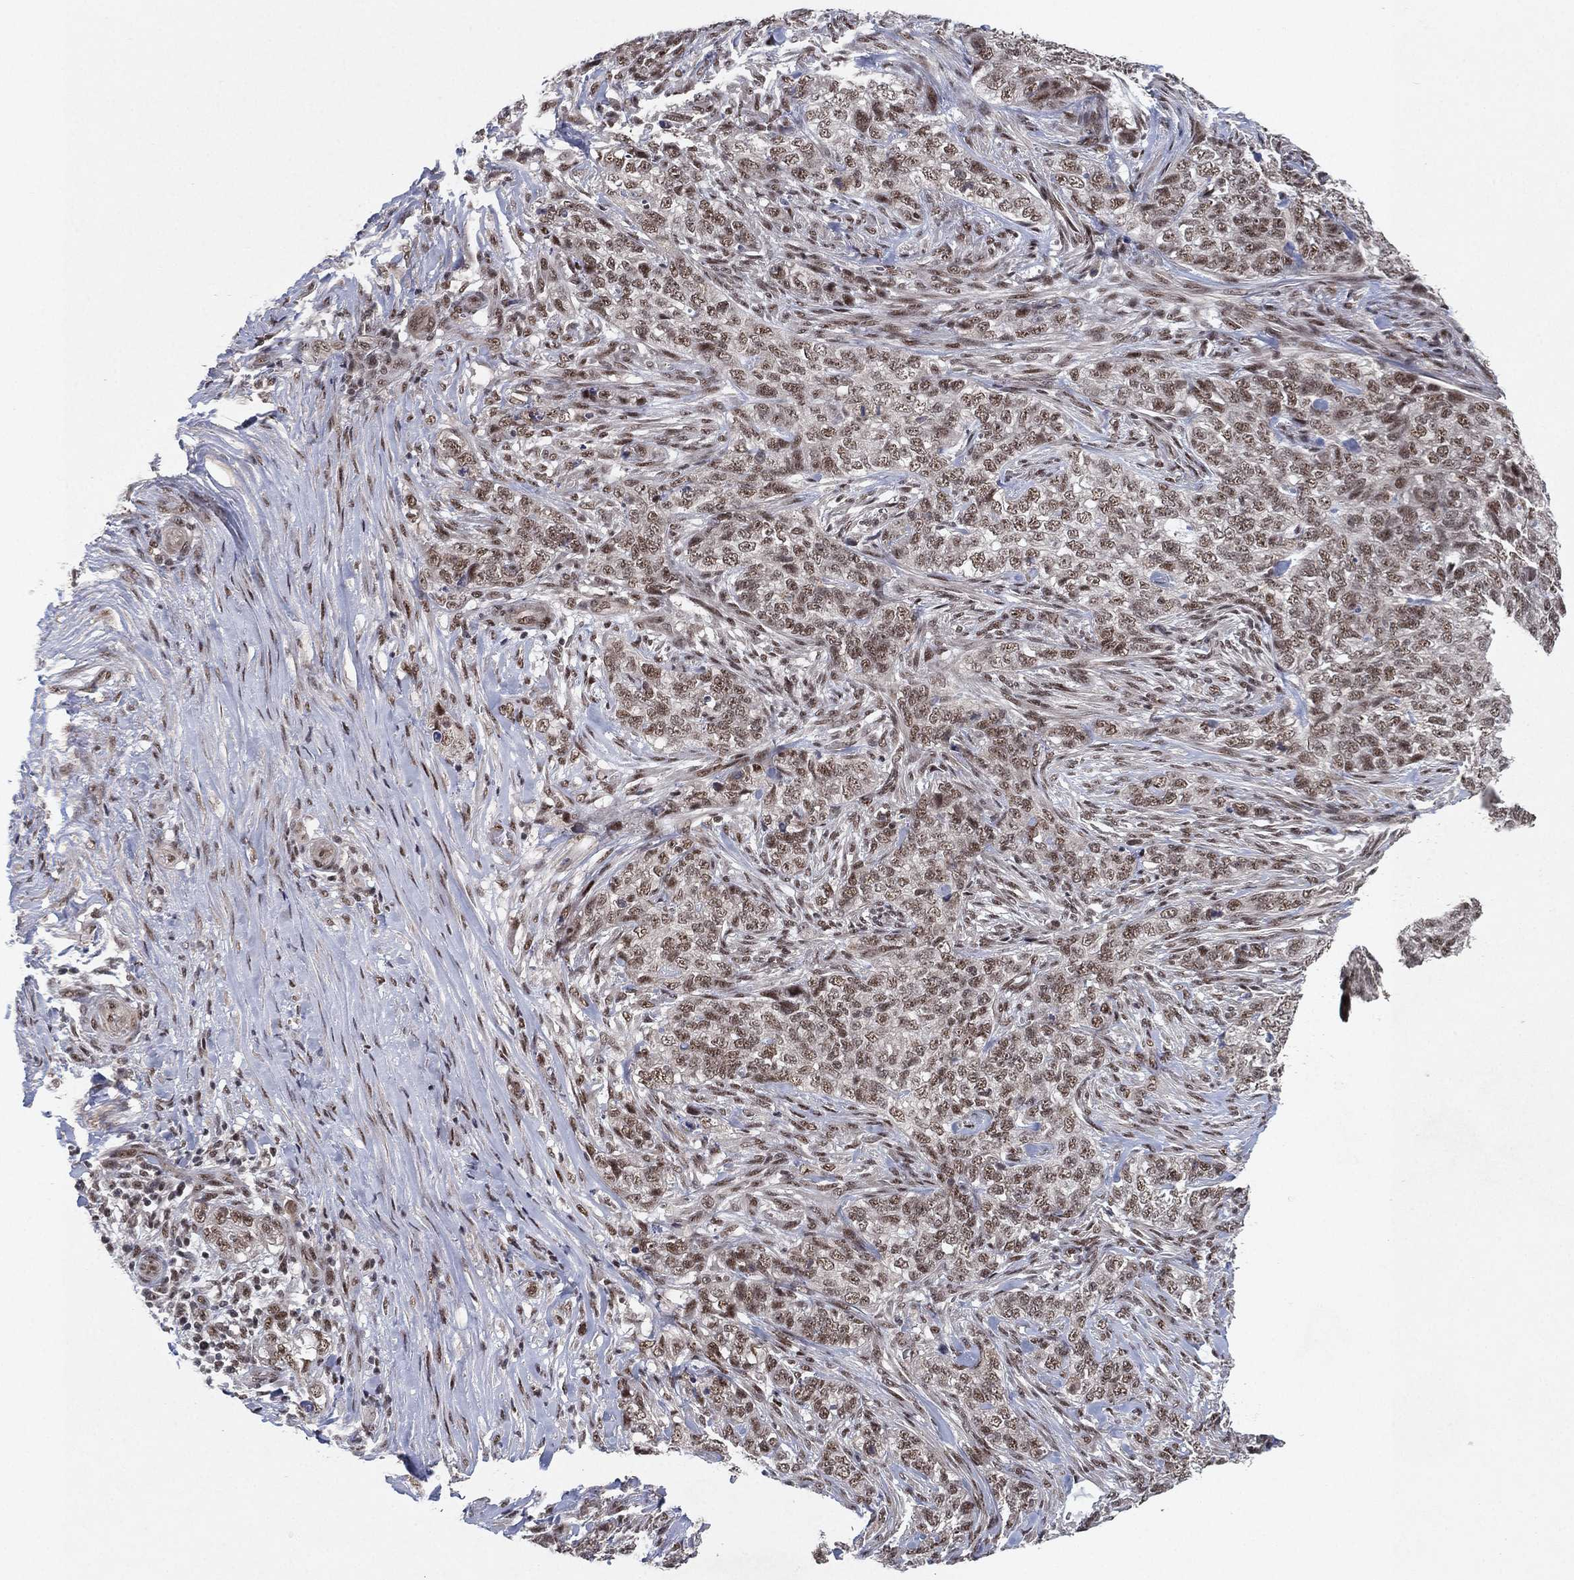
{"staining": {"intensity": "moderate", "quantity": "<25%", "location": "nuclear"}, "tissue": "skin cancer", "cell_type": "Tumor cells", "image_type": "cancer", "snomed": [{"axis": "morphology", "description": "Basal cell carcinoma"}, {"axis": "topography", "description": "Skin"}], "caption": "This is an image of immunohistochemistry staining of skin cancer (basal cell carcinoma), which shows moderate expression in the nuclear of tumor cells.", "gene": "DGCR8", "patient": {"sex": "female", "age": 69}}